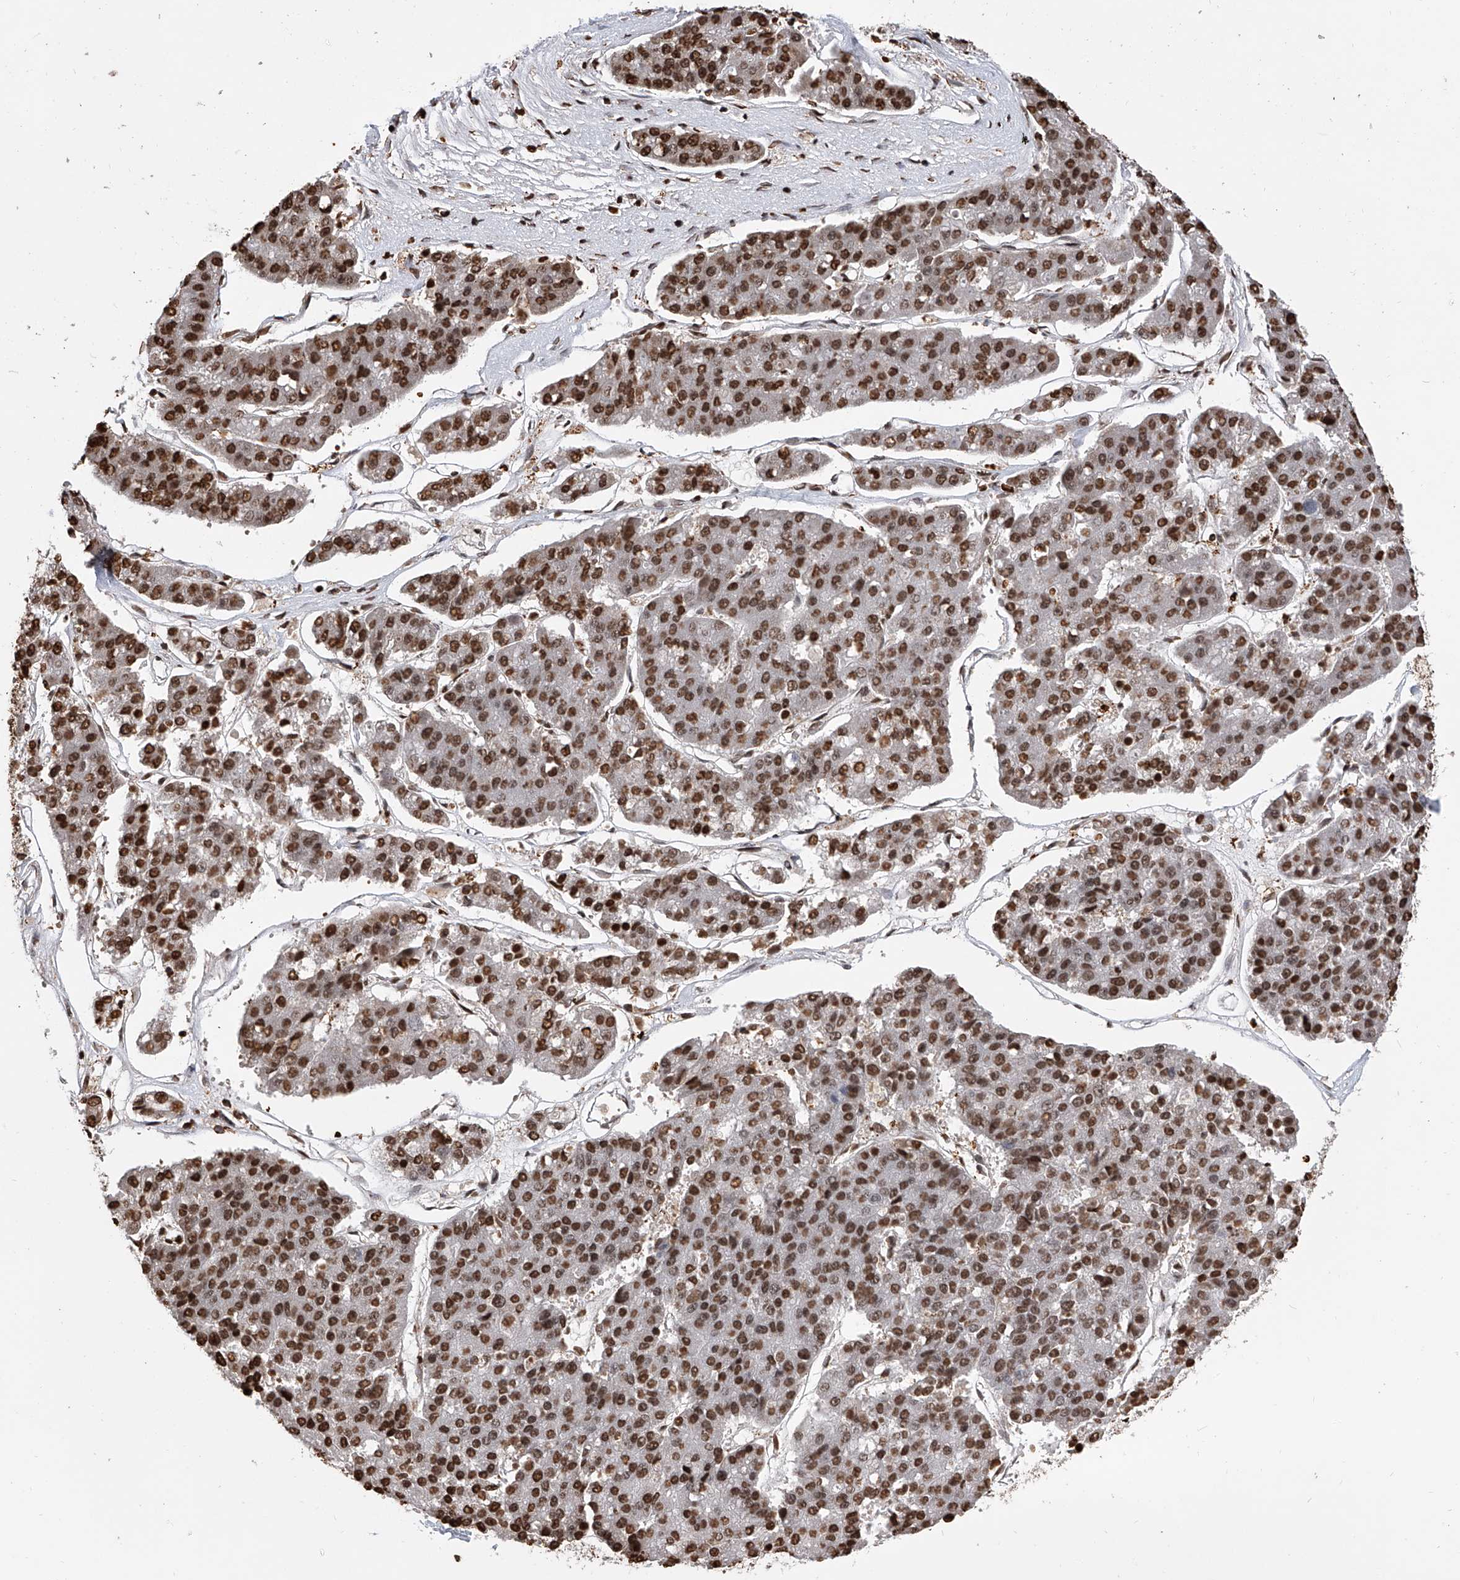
{"staining": {"intensity": "strong", "quantity": ">75%", "location": "nuclear"}, "tissue": "pancreatic cancer", "cell_type": "Tumor cells", "image_type": "cancer", "snomed": [{"axis": "morphology", "description": "Adenocarcinoma, NOS"}, {"axis": "topography", "description": "Pancreas"}], "caption": "Strong nuclear expression is identified in about >75% of tumor cells in pancreatic cancer (adenocarcinoma).", "gene": "CFAP410", "patient": {"sex": "male", "age": 50}}